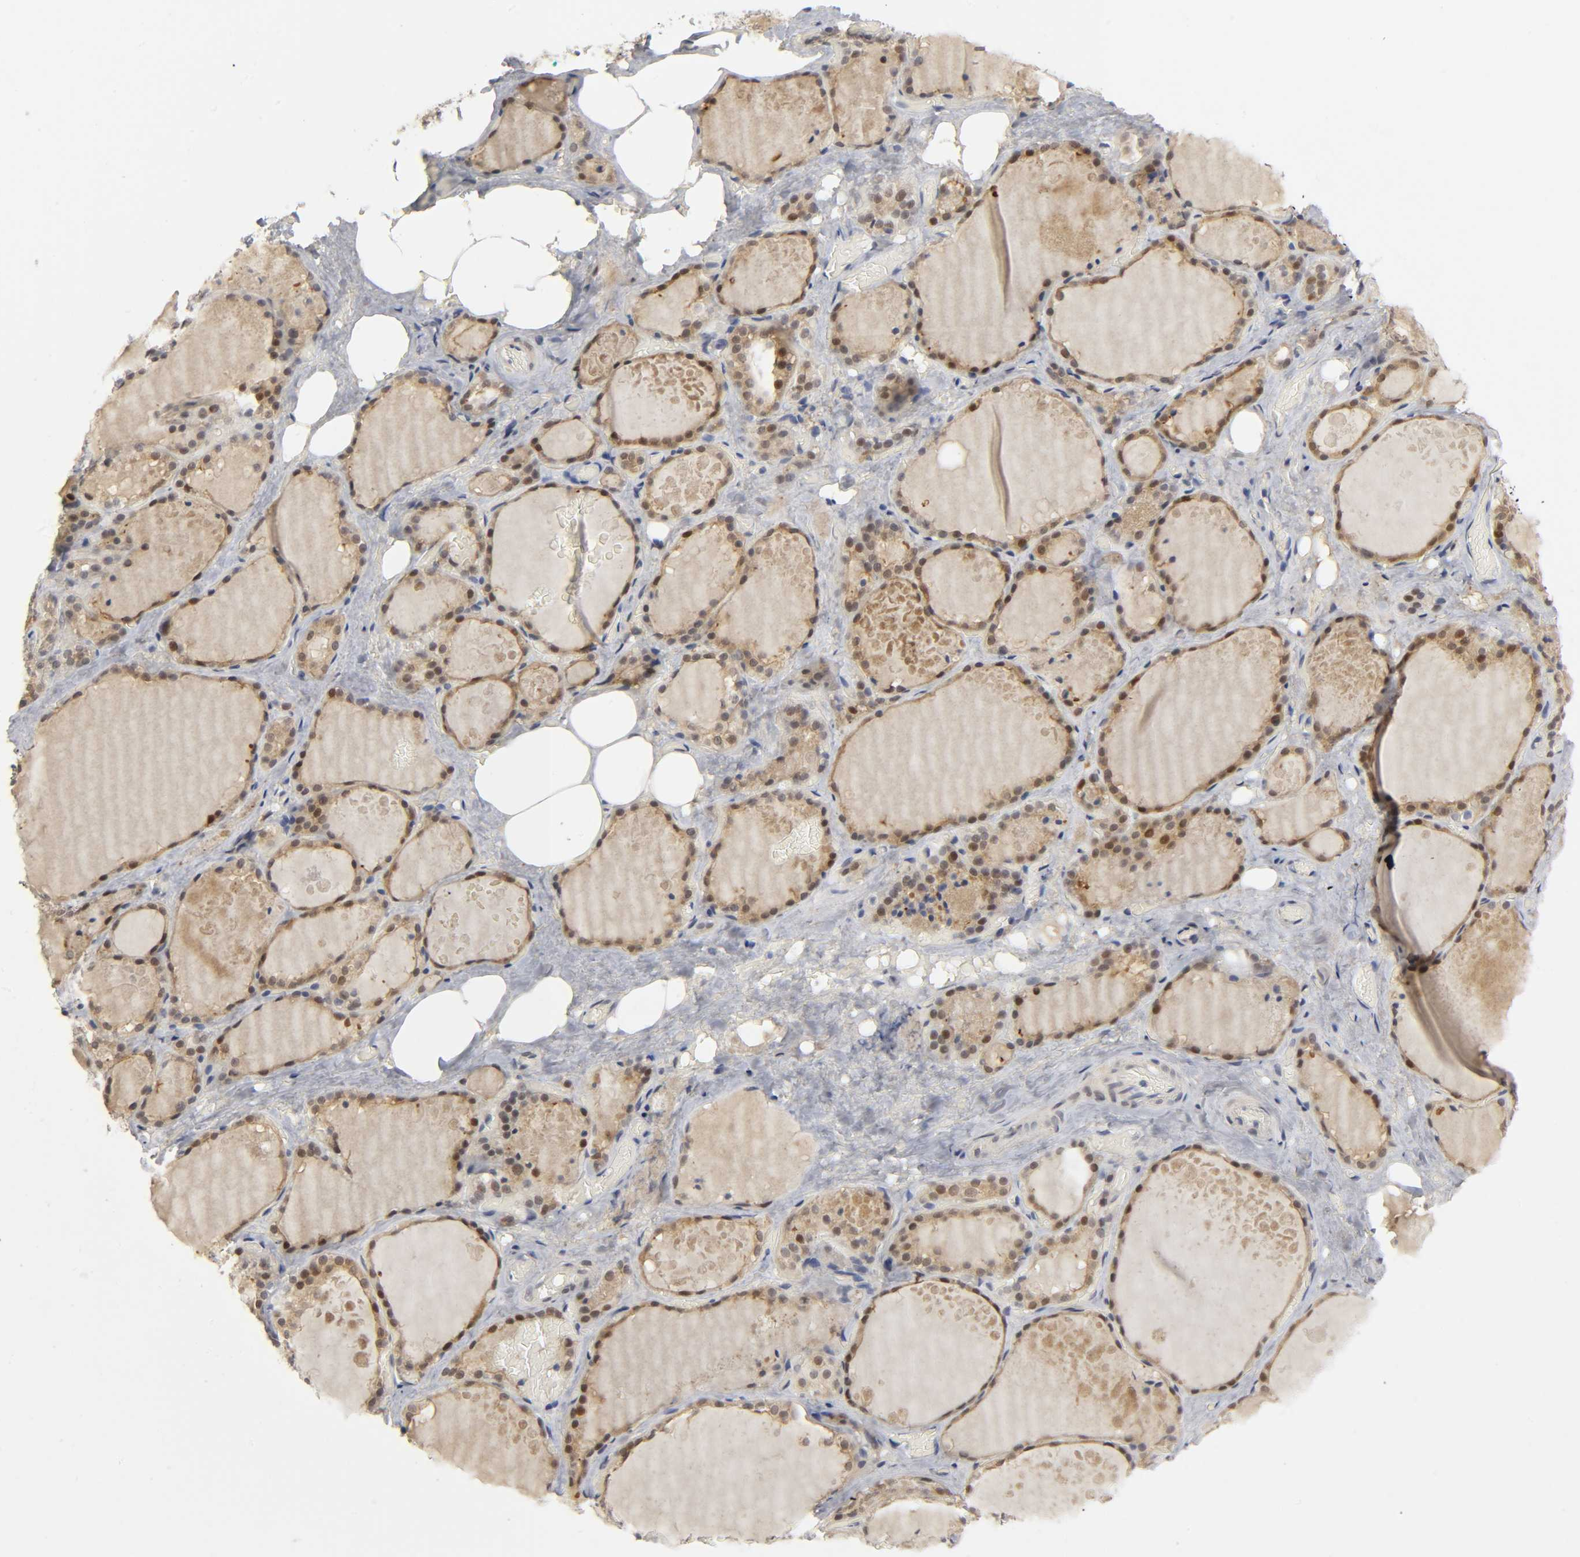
{"staining": {"intensity": "weak", "quantity": ">75%", "location": "cytoplasmic/membranous,nuclear"}, "tissue": "thyroid gland", "cell_type": "Glandular cells", "image_type": "normal", "snomed": [{"axis": "morphology", "description": "Normal tissue, NOS"}, {"axis": "topography", "description": "Thyroid gland"}], "caption": "IHC image of benign thyroid gland: human thyroid gland stained using IHC exhibits low levels of weak protein expression localized specifically in the cytoplasmic/membranous,nuclear of glandular cells, appearing as a cytoplasmic/membranous,nuclear brown color.", "gene": "PDLIM3", "patient": {"sex": "male", "age": 61}}